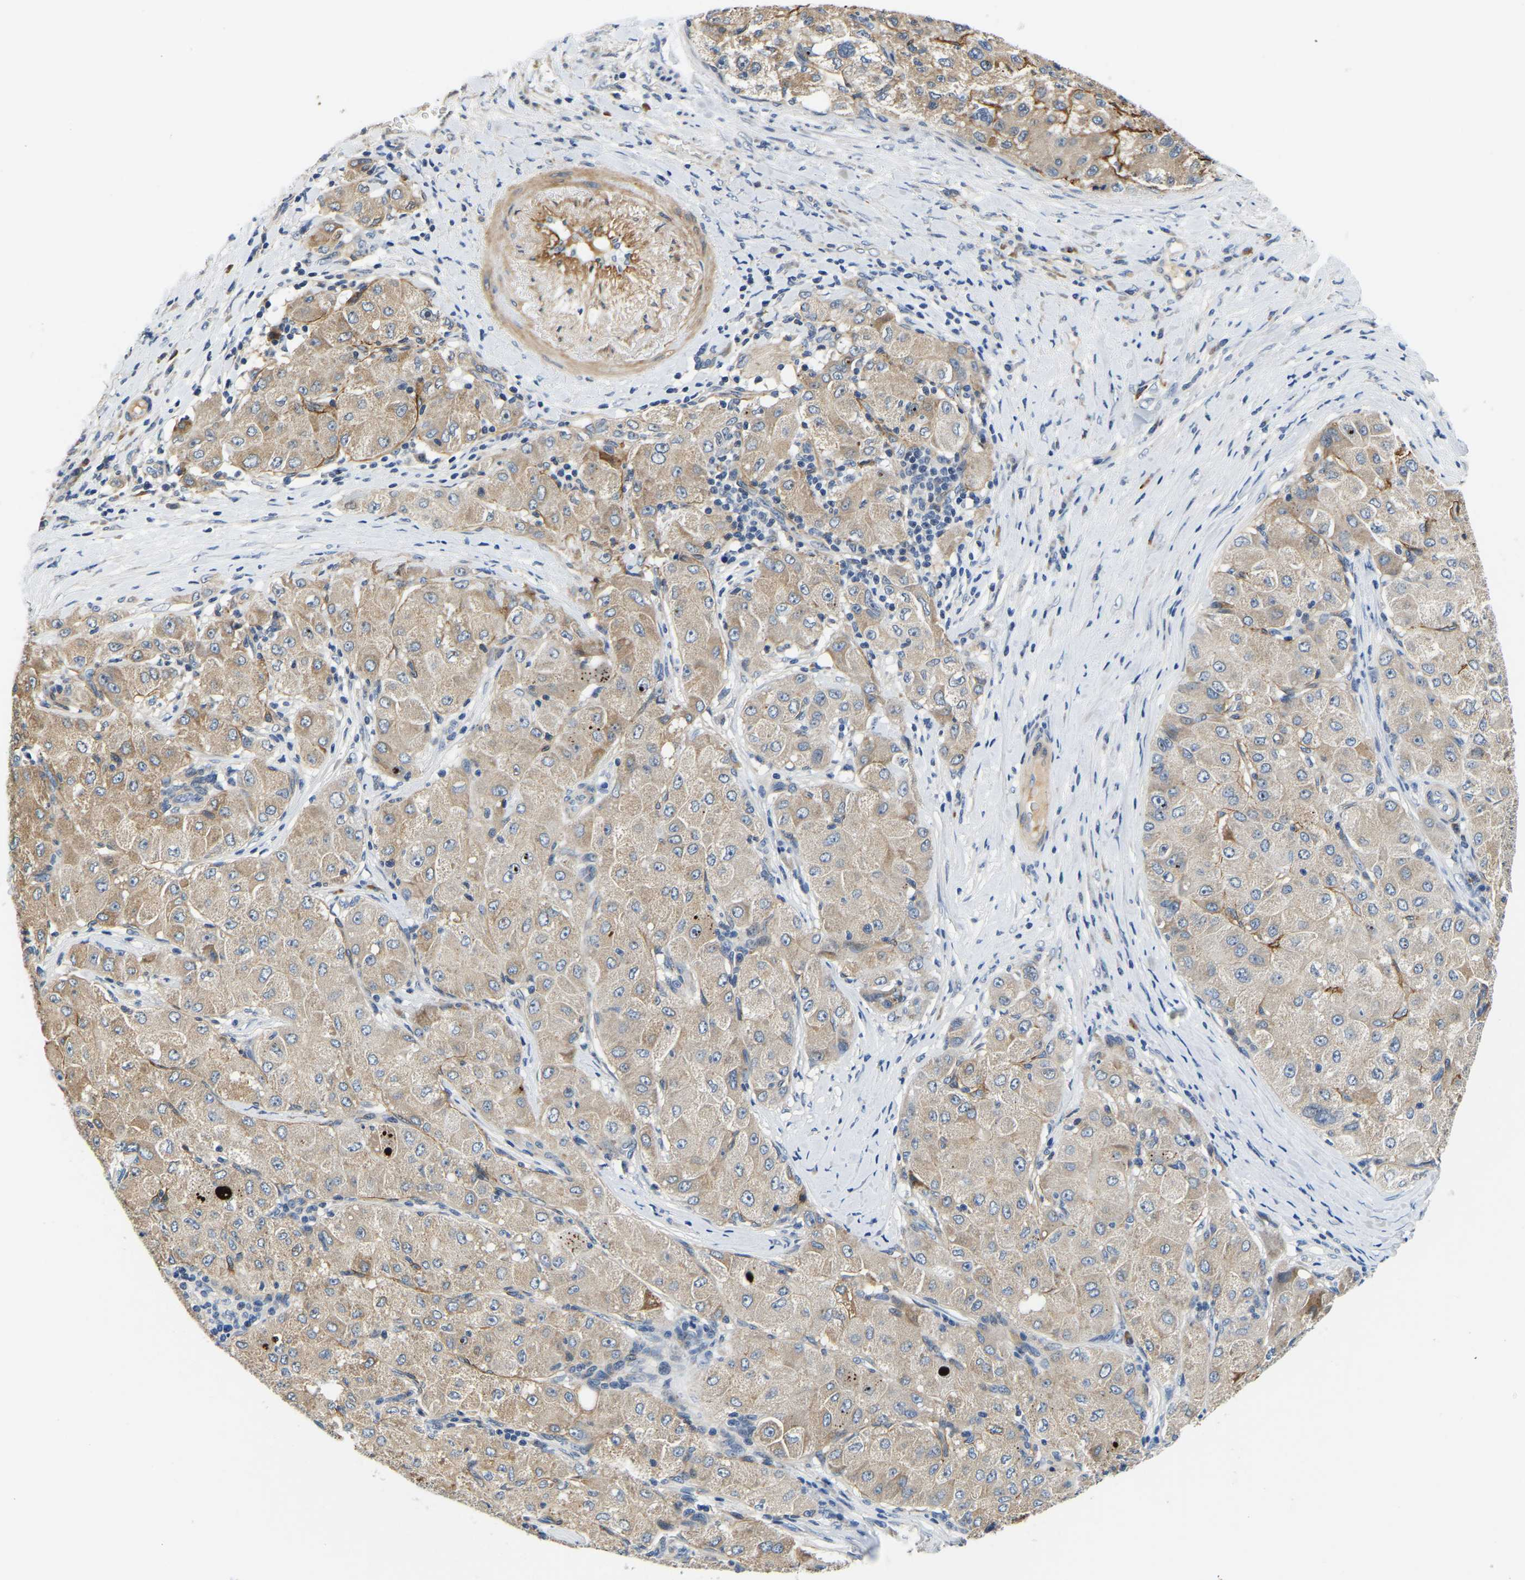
{"staining": {"intensity": "weak", "quantity": ">75%", "location": "cytoplasmic/membranous"}, "tissue": "liver cancer", "cell_type": "Tumor cells", "image_type": "cancer", "snomed": [{"axis": "morphology", "description": "Carcinoma, Hepatocellular, NOS"}, {"axis": "topography", "description": "Liver"}], "caption": "Weak cytoplasmic/membranous positivity for a protein is seen in about >75% of tumor cells of liver hepatocellular carcinoma using IHC.", "gene": "LIAS", "patient": {"sex": "male", "age": 80}}